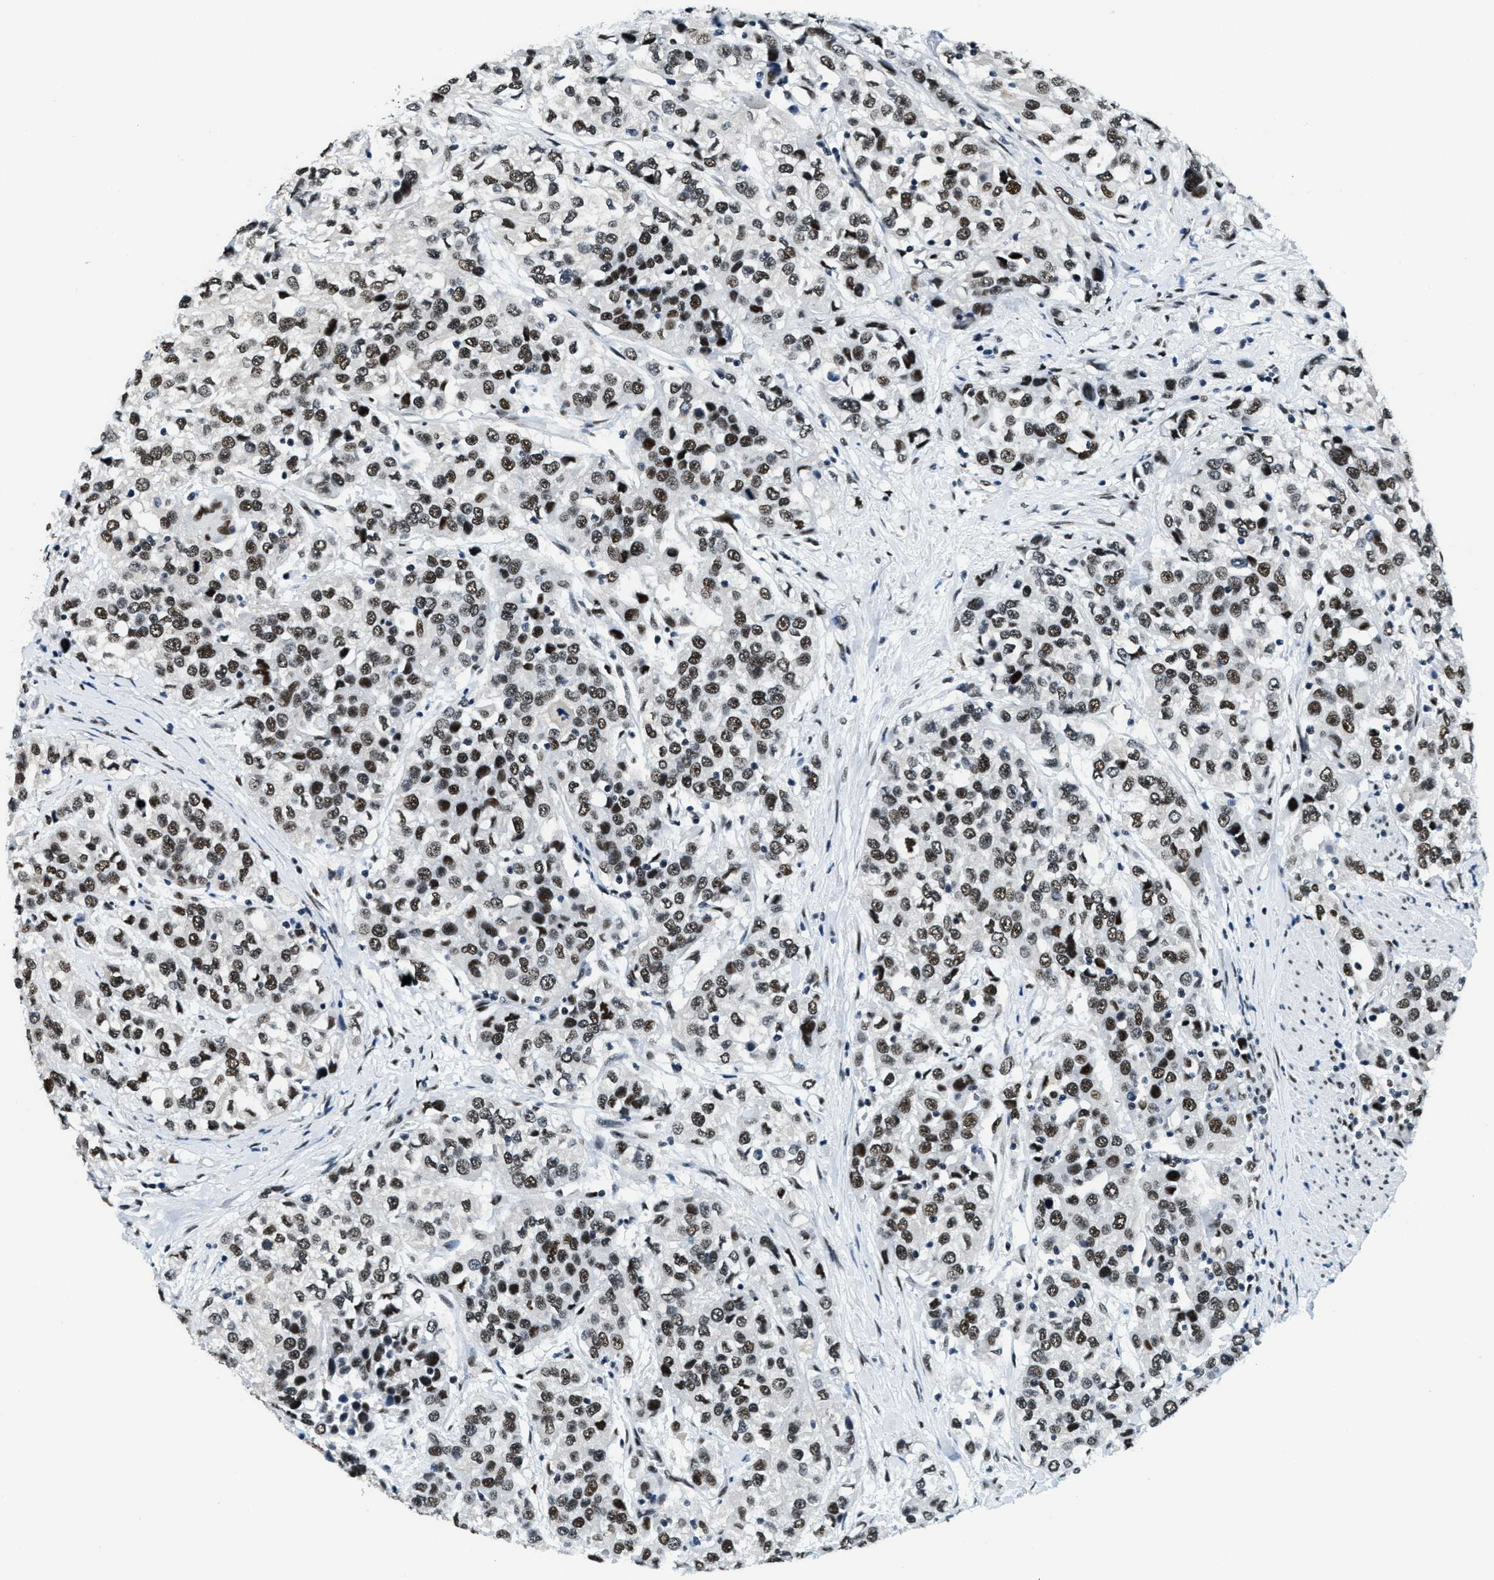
{"staining": {"intensity": "strong", "quantity": ">75%", "location": "nuclear"}, "tissue": "urothelial cancer", "cell_type": "Tumor cells", "image_type": "cancer", "snomed": [{"axis": "morphology", "description": "Urothelial carcinoma, High grade"}, {"axis": "topography", "description": "Urinary bladder"}], "caption": "IHC (DAB) staining of urothelial cancer reveals strong nuclear protein positivity in approximately >75% of tumor cells.", "gene": "SSB", "patient": {"sex": "female", "age": 80}}